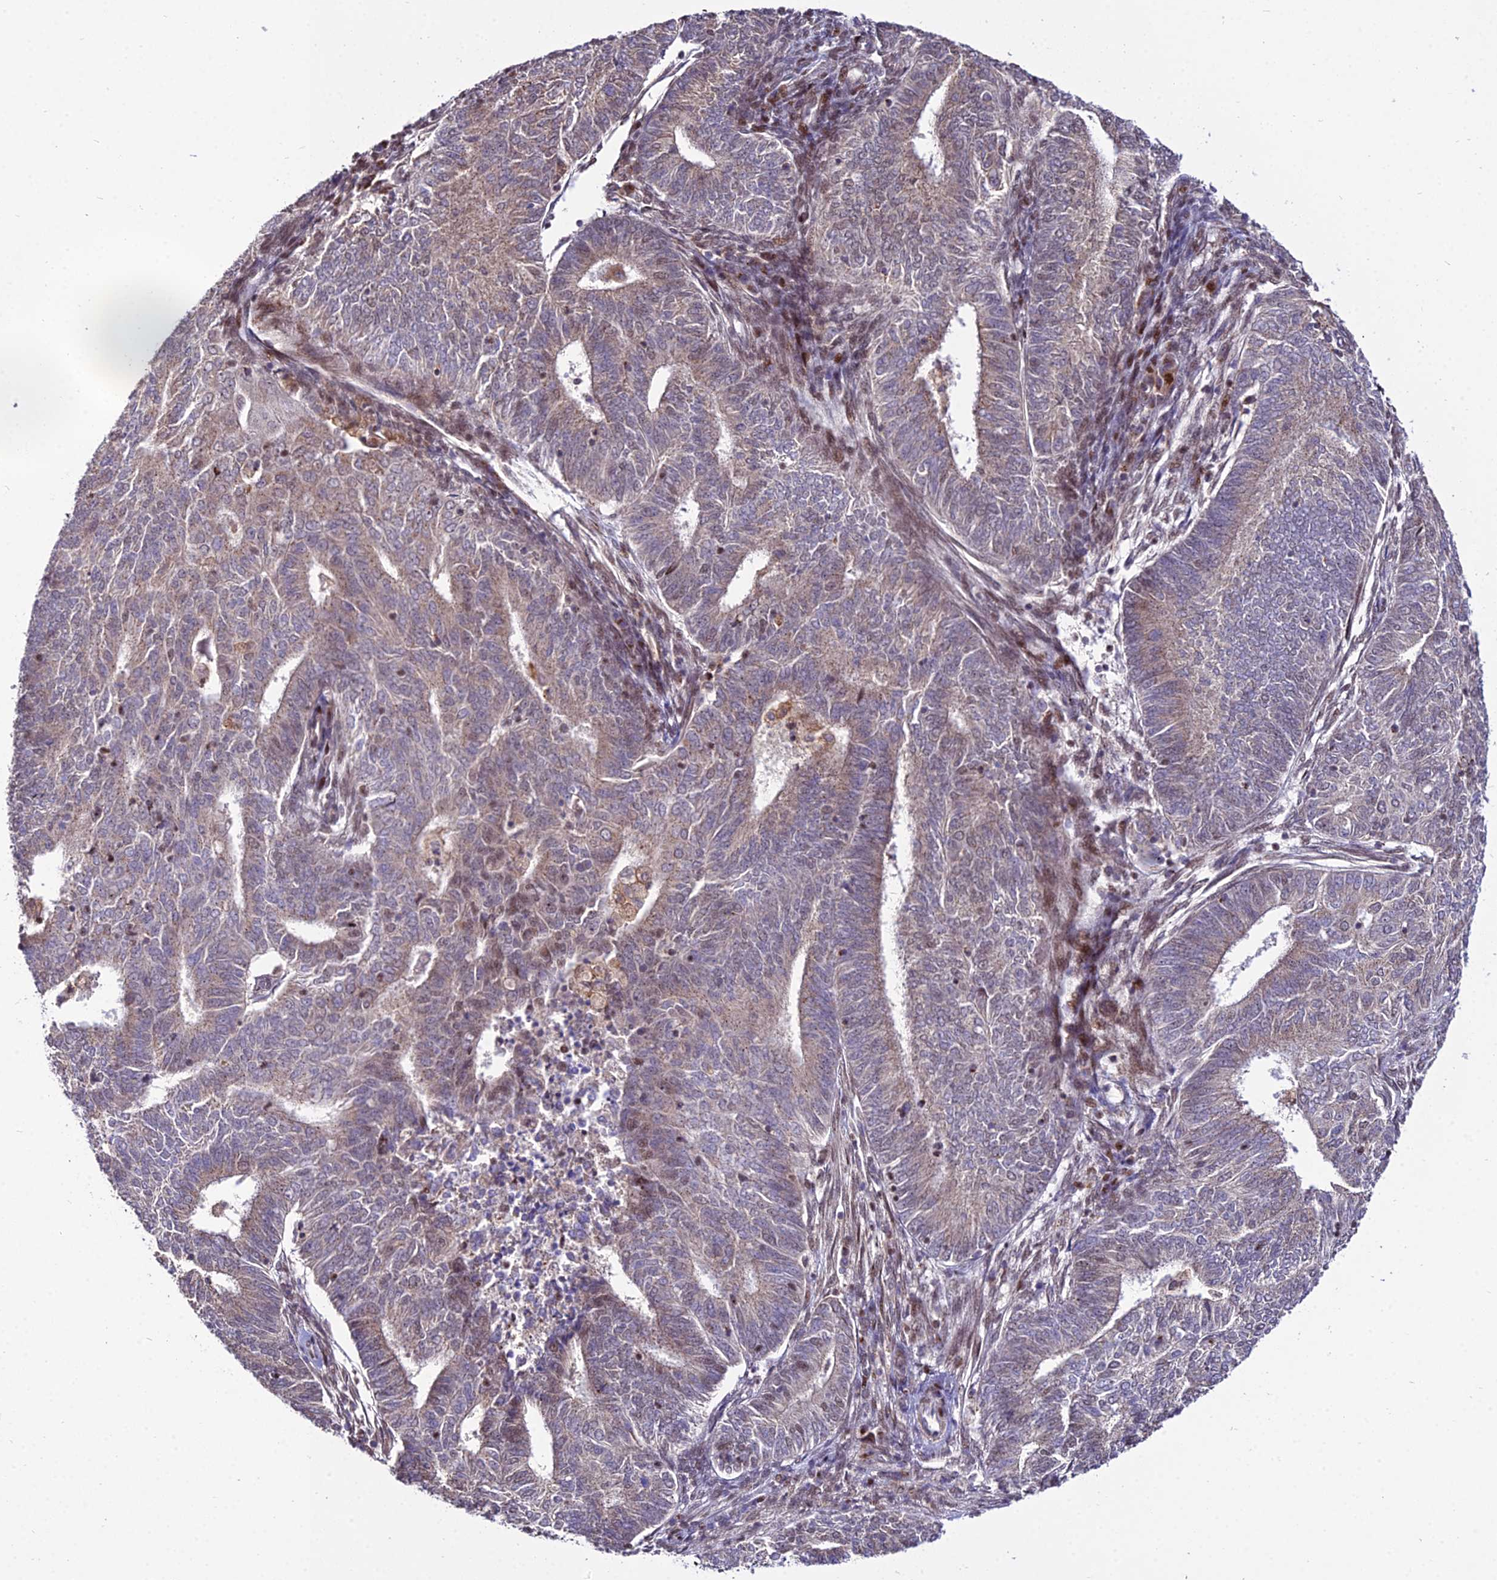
{"staining": {"intensity": "weak", "quantity": "25%-75%", "location": "cytoplasmic/membranous"}, "tissue": "endometrial cancer", "cell_type": "Tumor cells", "image_type": "cancer", "snomed": [{"axis": "morphology", "description": "Adenocarcinoma, NOS"}, {"axis": "topography", "description": "Endometrium"}], "caption": "Protein expression analysis of endometrial cancer (adenocarcinoma) demonstrates weak cytoplasmic/membranous expression in about 25%-75% of tumor cells.", "gene": "CIB3", "patient": {"sex": "female", "age": 62}}